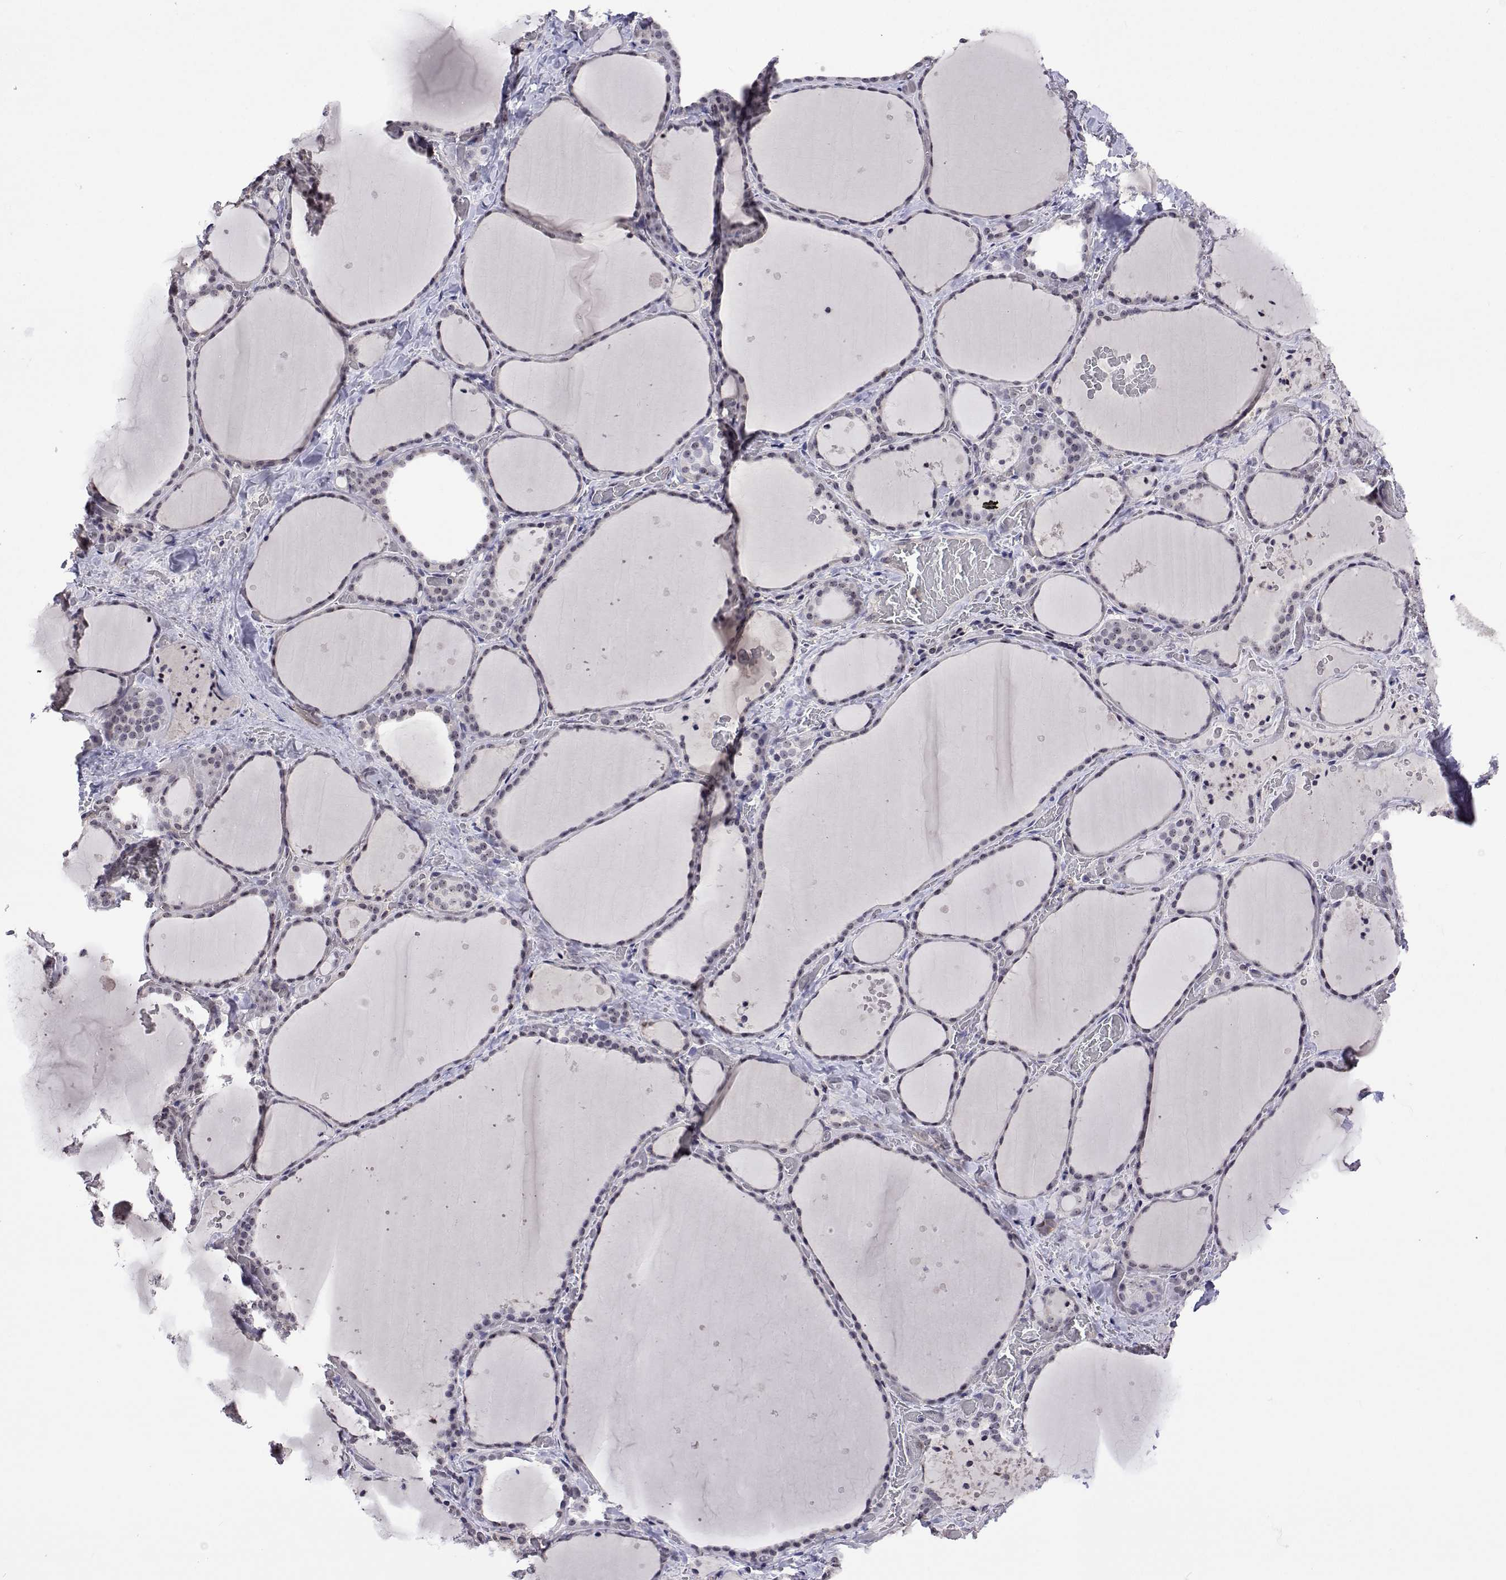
{"staining": {"intensity": "weak", "quantity": "25%-75%", "location": "nuclear"}, "tissue": "thyroid gland", "cell_type": "Glandular cells", "image_type": "normal", "snomed": [{"axis": "morphology", "description": "Normal tissue, NOS"}, {"axis": "topography", "description": "Thyroid gland"}], "caption": "Immunohistochemical staining of unremarkable human thyroid gland displays weak nuclear protein staining in about 25%-75% of glandular cells. (DAB IHC with brightfield microscopy, high magnification).", "gene": "NHP2", "patient": {"sex": "female", "age": 36}}